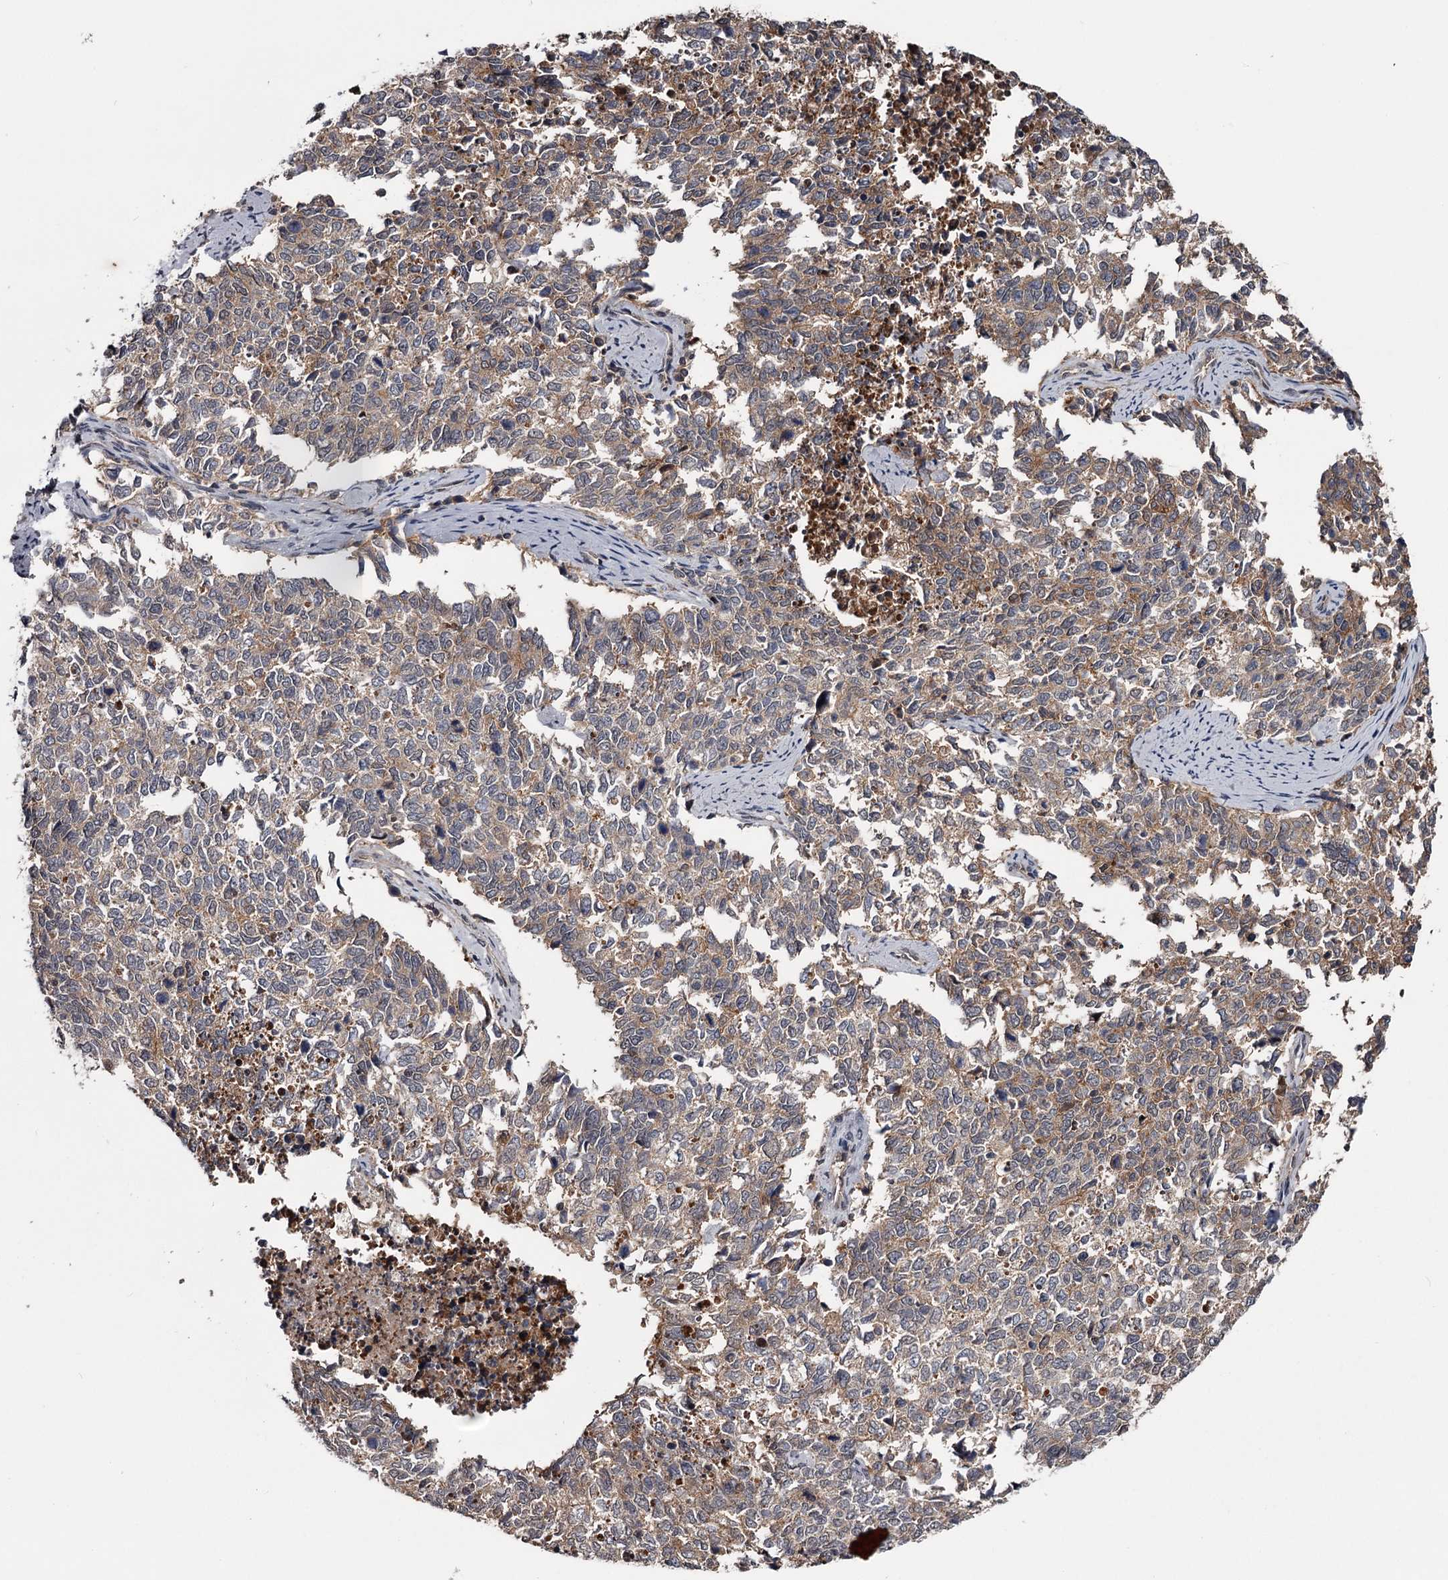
{"staining": {"intensity": "weak", "quantity": "25%-75%", "location": "cytoplasmic/membranous"}, "tissue": "cervical cancer", "cell_type": "Tumor cells", "image_type": "cancer", "snomed": [{"axis": "morphology", "description": "Squamous cell carcinoma, NOS"}, {"axis": "topography", "description": "Cervix"}], "caption": "A brown stain labels weak cytoplasmic/membranous positivity of a protein in cervical cancer (squamous cell carcinoma) tumor cells. Immunohistochemistry stains the protein of interest in brown and the nuclei are stained blue.", "gene": "DAO", "patient": {"sex": "female", "age": 63}}